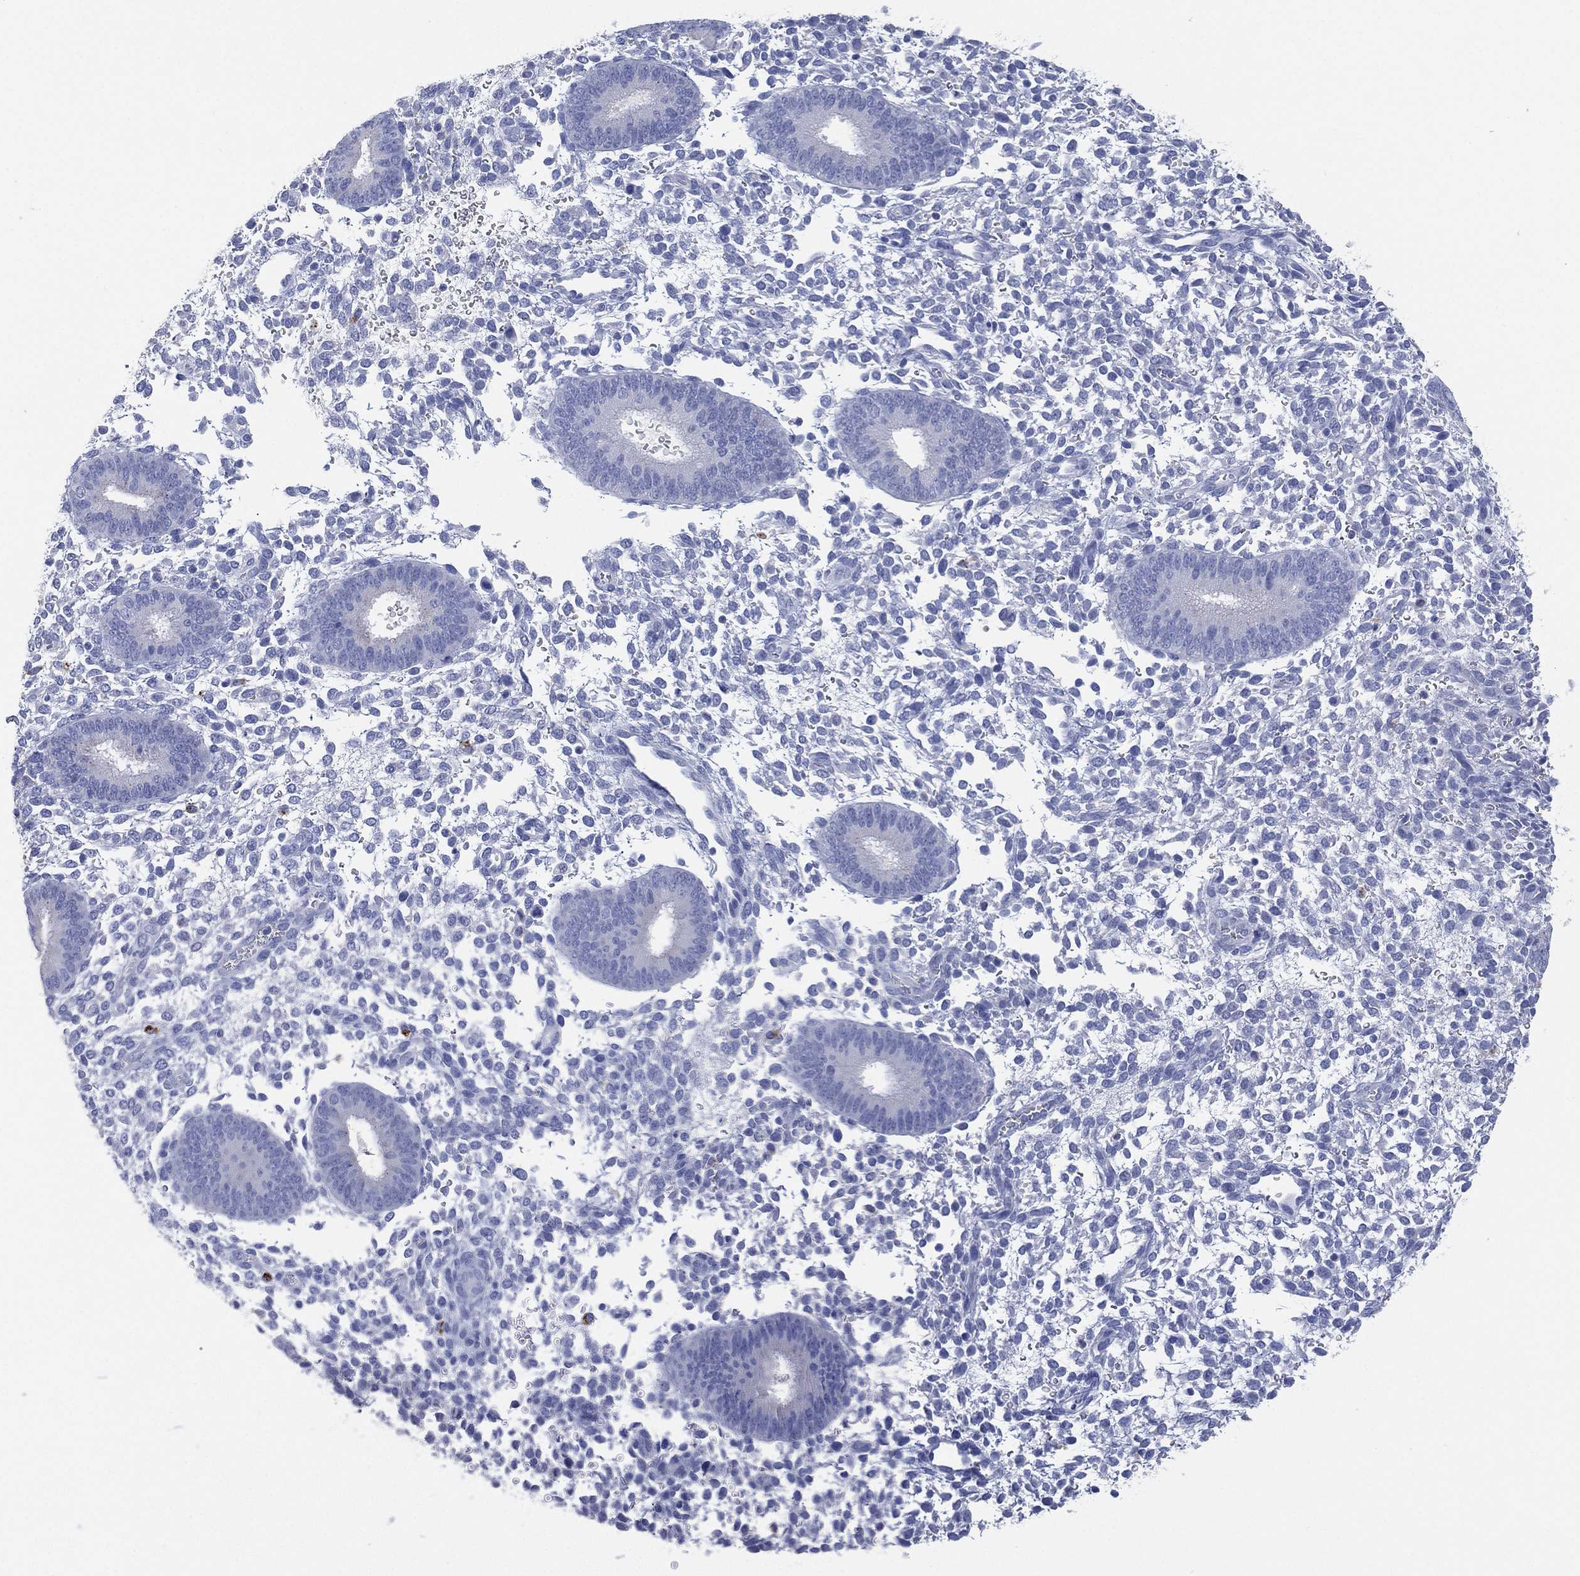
{"staining": {"intensity": "negative", "quantity": "none", "location": "none"}, "tissue": "endometrium", "cell_type": "Cells in endometrial stroma", "image_type": "normal", "snomed": [{"axis": "morphology", "description": "Normal tissue, NOS"}, {"axis": "topography", "description": "Endometrium"}], "caption": "DAB immunohistochemical staining of unremarkable human endometrium exhibits no significant positivity in cells in endometrial stroma.", "gene": "FMO1", "patient": {"sex": "female", "age": 39}}